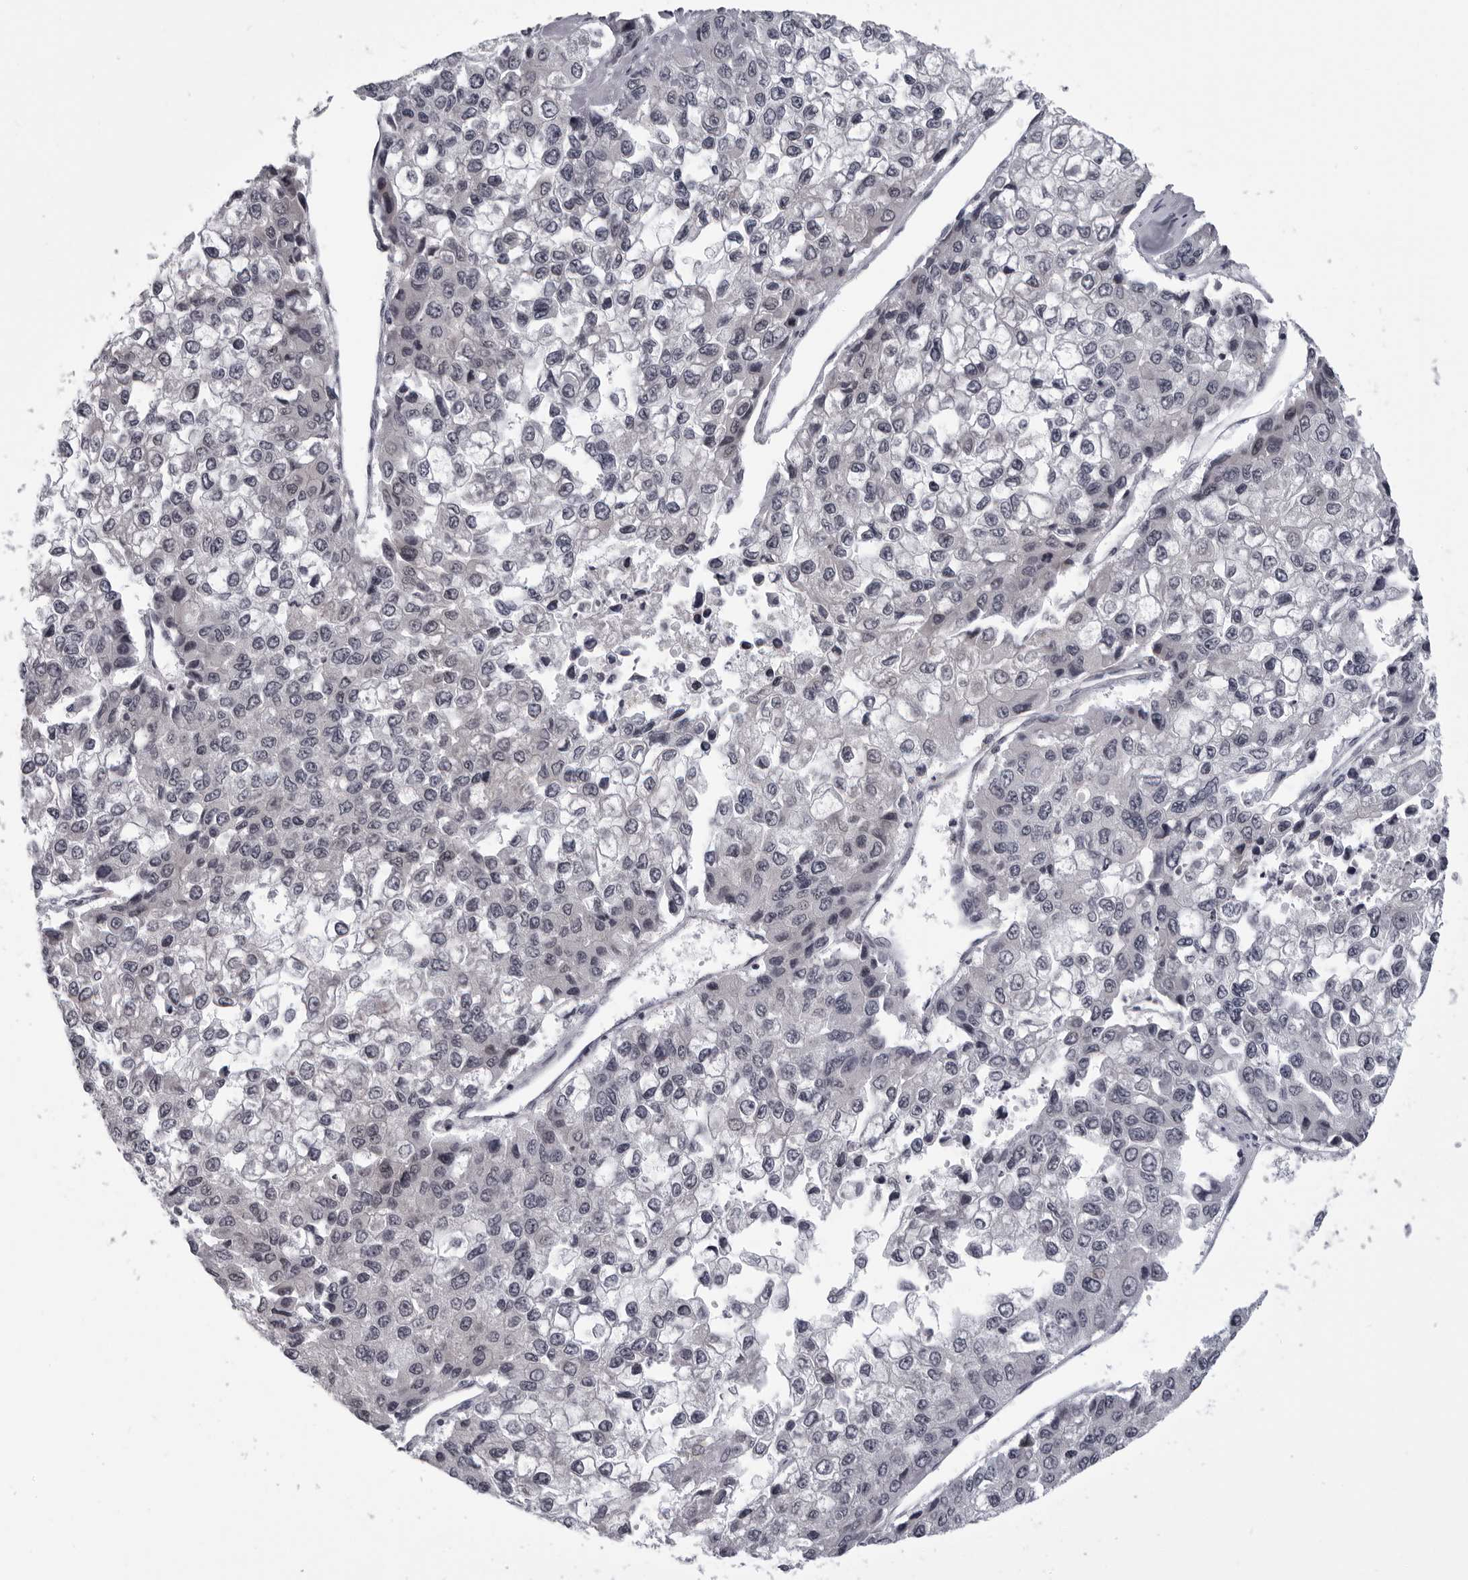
{"staining": {"intensity": "negative", "quantity": "none", "location": "none"}, "tissue": "liver cancer", "cell_type": "Tumor cells", "image_type": "cancer", "snomed": [{"axis": "morphology", "description": "Carcinoma, Hepatocellular, NOS"}, {"axis": "topography", "description": "Liver"}], "caption": "Liver cancer (hepatocellular carcinoma) stained for a protein using immunohistochemistry (IHC) displays no positivity tumor cells.", "gene": "MAPK12", "patient": {"sex": "female", "age": 66}}